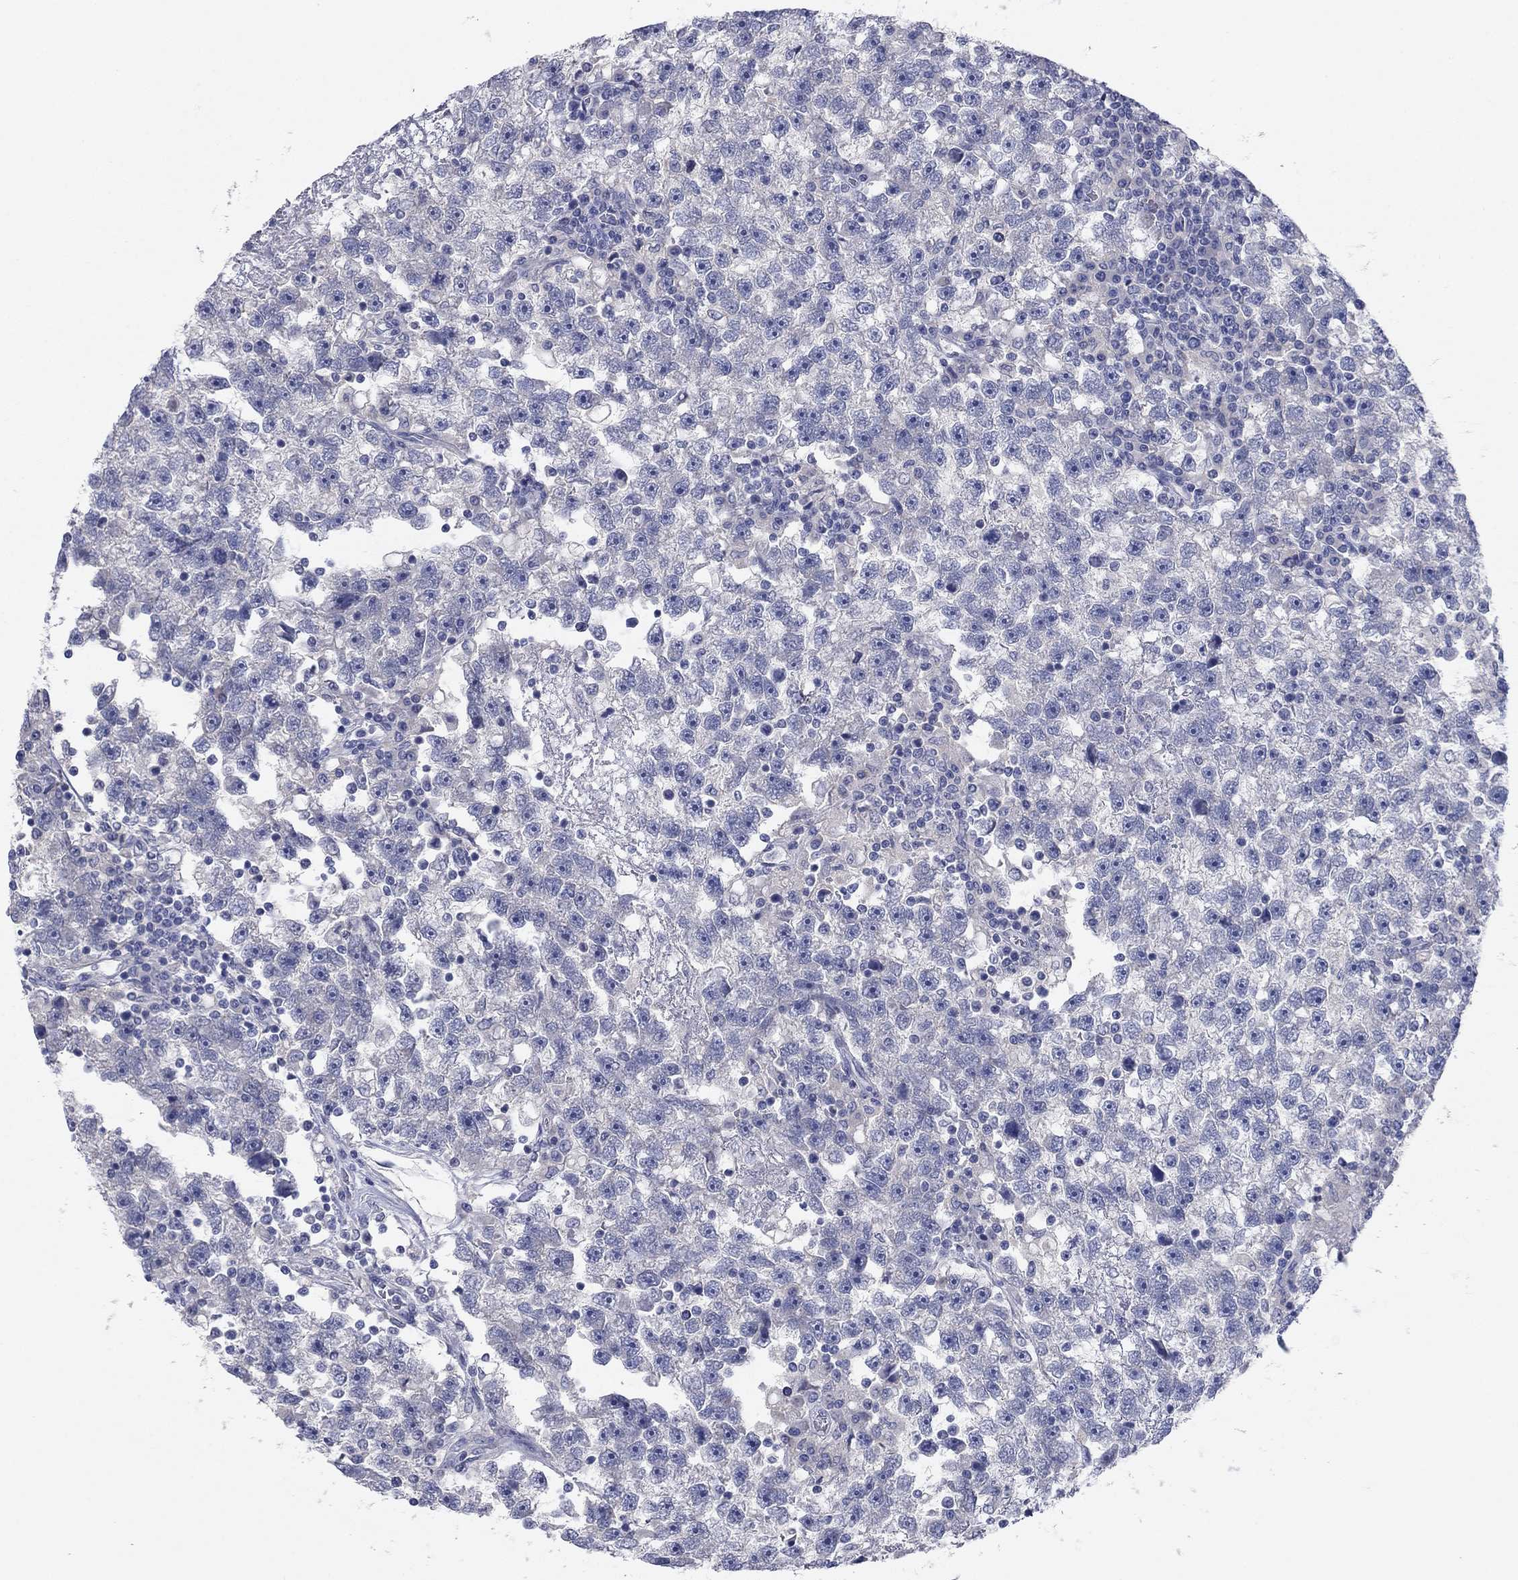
{"staining": {"intensity": "negative", "quantity": "none", "location": "none"}, "tissue": "testis cancer", "cell_type": "Tumor cells", "image_type": "cancer", "snomed": [{"axis": "morphology", "description": "Seminoma, NOS"}, {"axis": "topography", "description": "Testis"}], "caption": "A high-resolution image shows immunohistochemistry (IHC) staining of seminoma (testis), which exhibits no significant expression in tumor cells.", "gene": "CNTNAP4", "patient": {"sex": "male", "age": 47}}